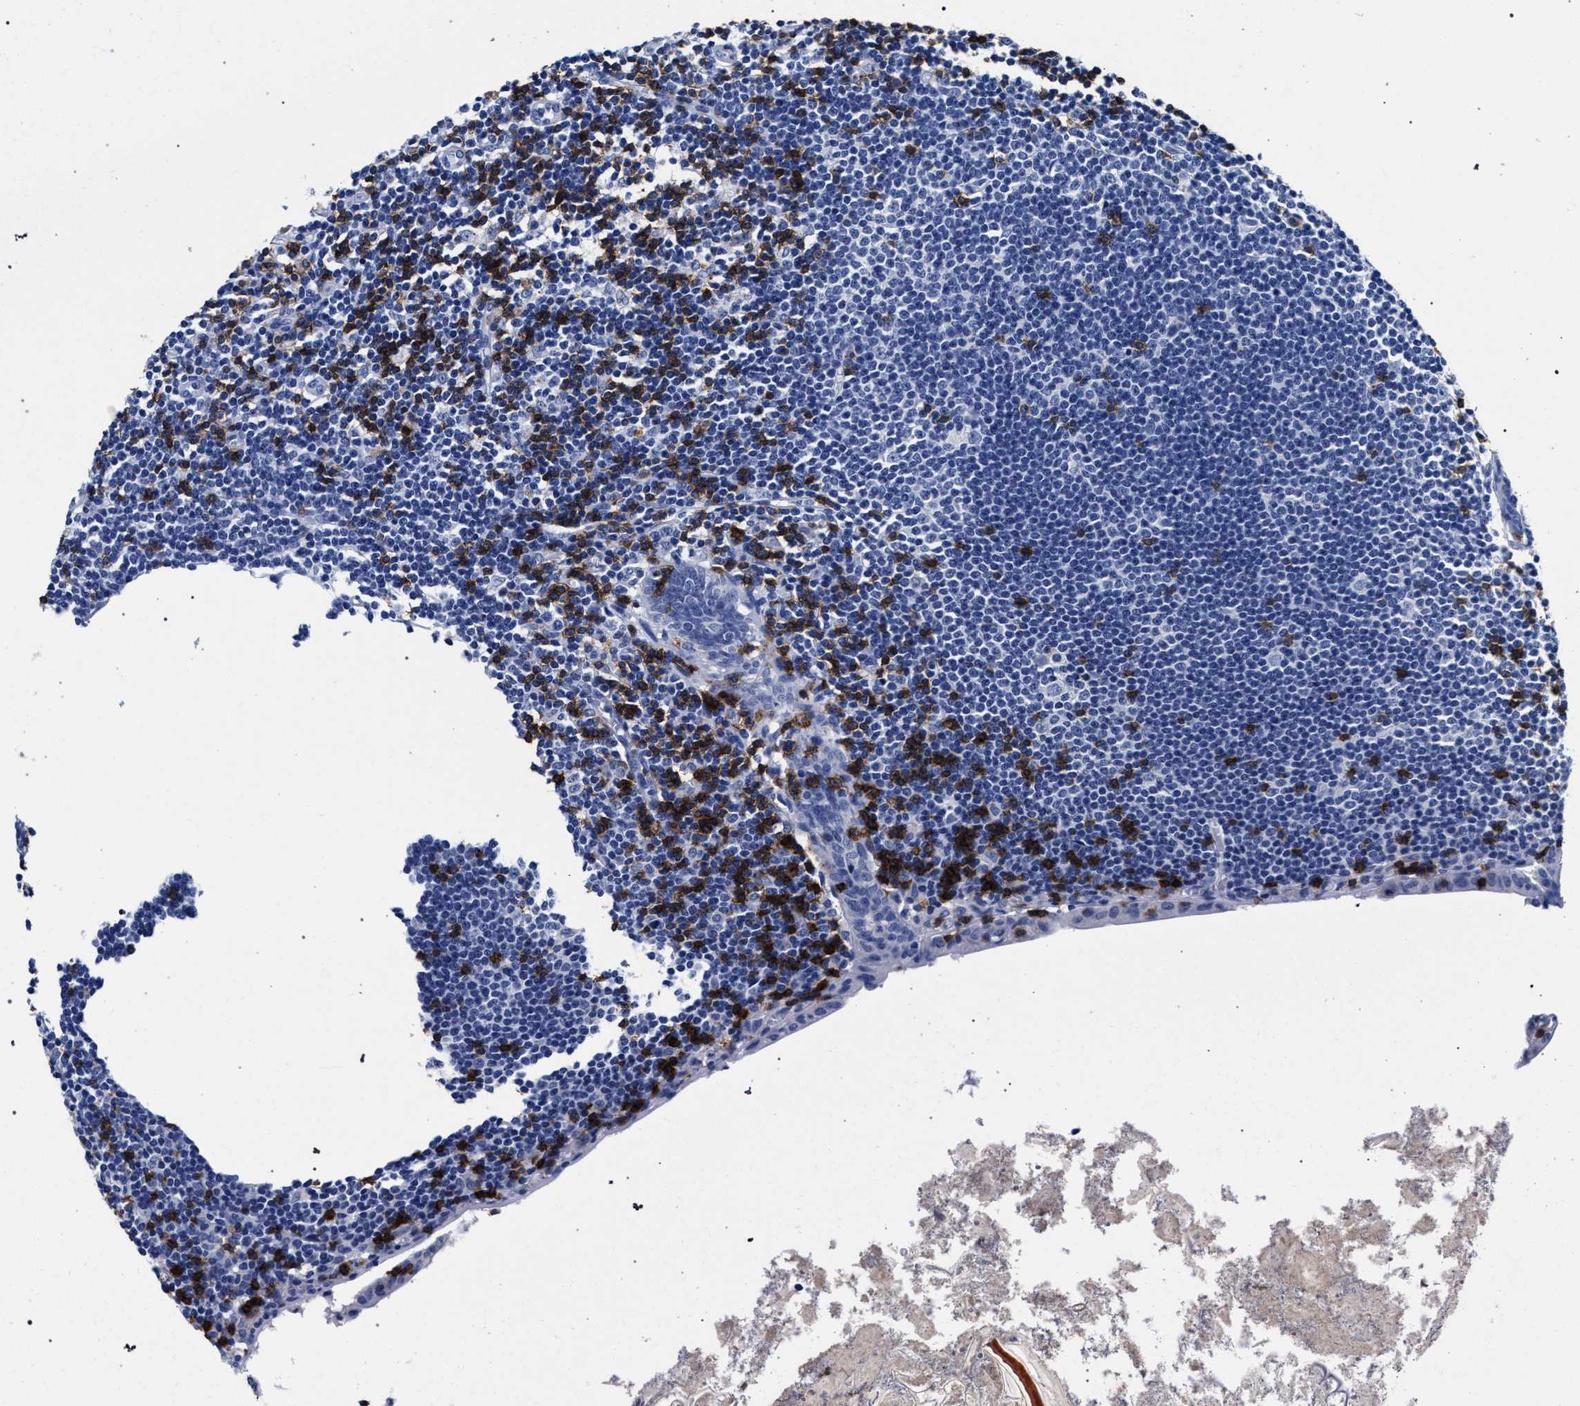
{"staining": {"intensity": "strong", "quantity": "<25%", "location": "cytoplasmic/membranous"}, "tissue": "appendix", "cell_type": "Lymphoid tissue", "image_type": "normal", "snomed": [{"axis": "morphology", "description": "Normal tissue, NOS"}, {"axis": "topography", "description": "Appendix"}], "caption": "The photomicrograph shows immunohistochemical staining of unremarkable appendix. There is strong cytoplasmic/membranous positivity is identified in approximately <25% of lymphoid tissue.", "gene": "KLRK1", "patient": {"sex": "female", "age": 50}}